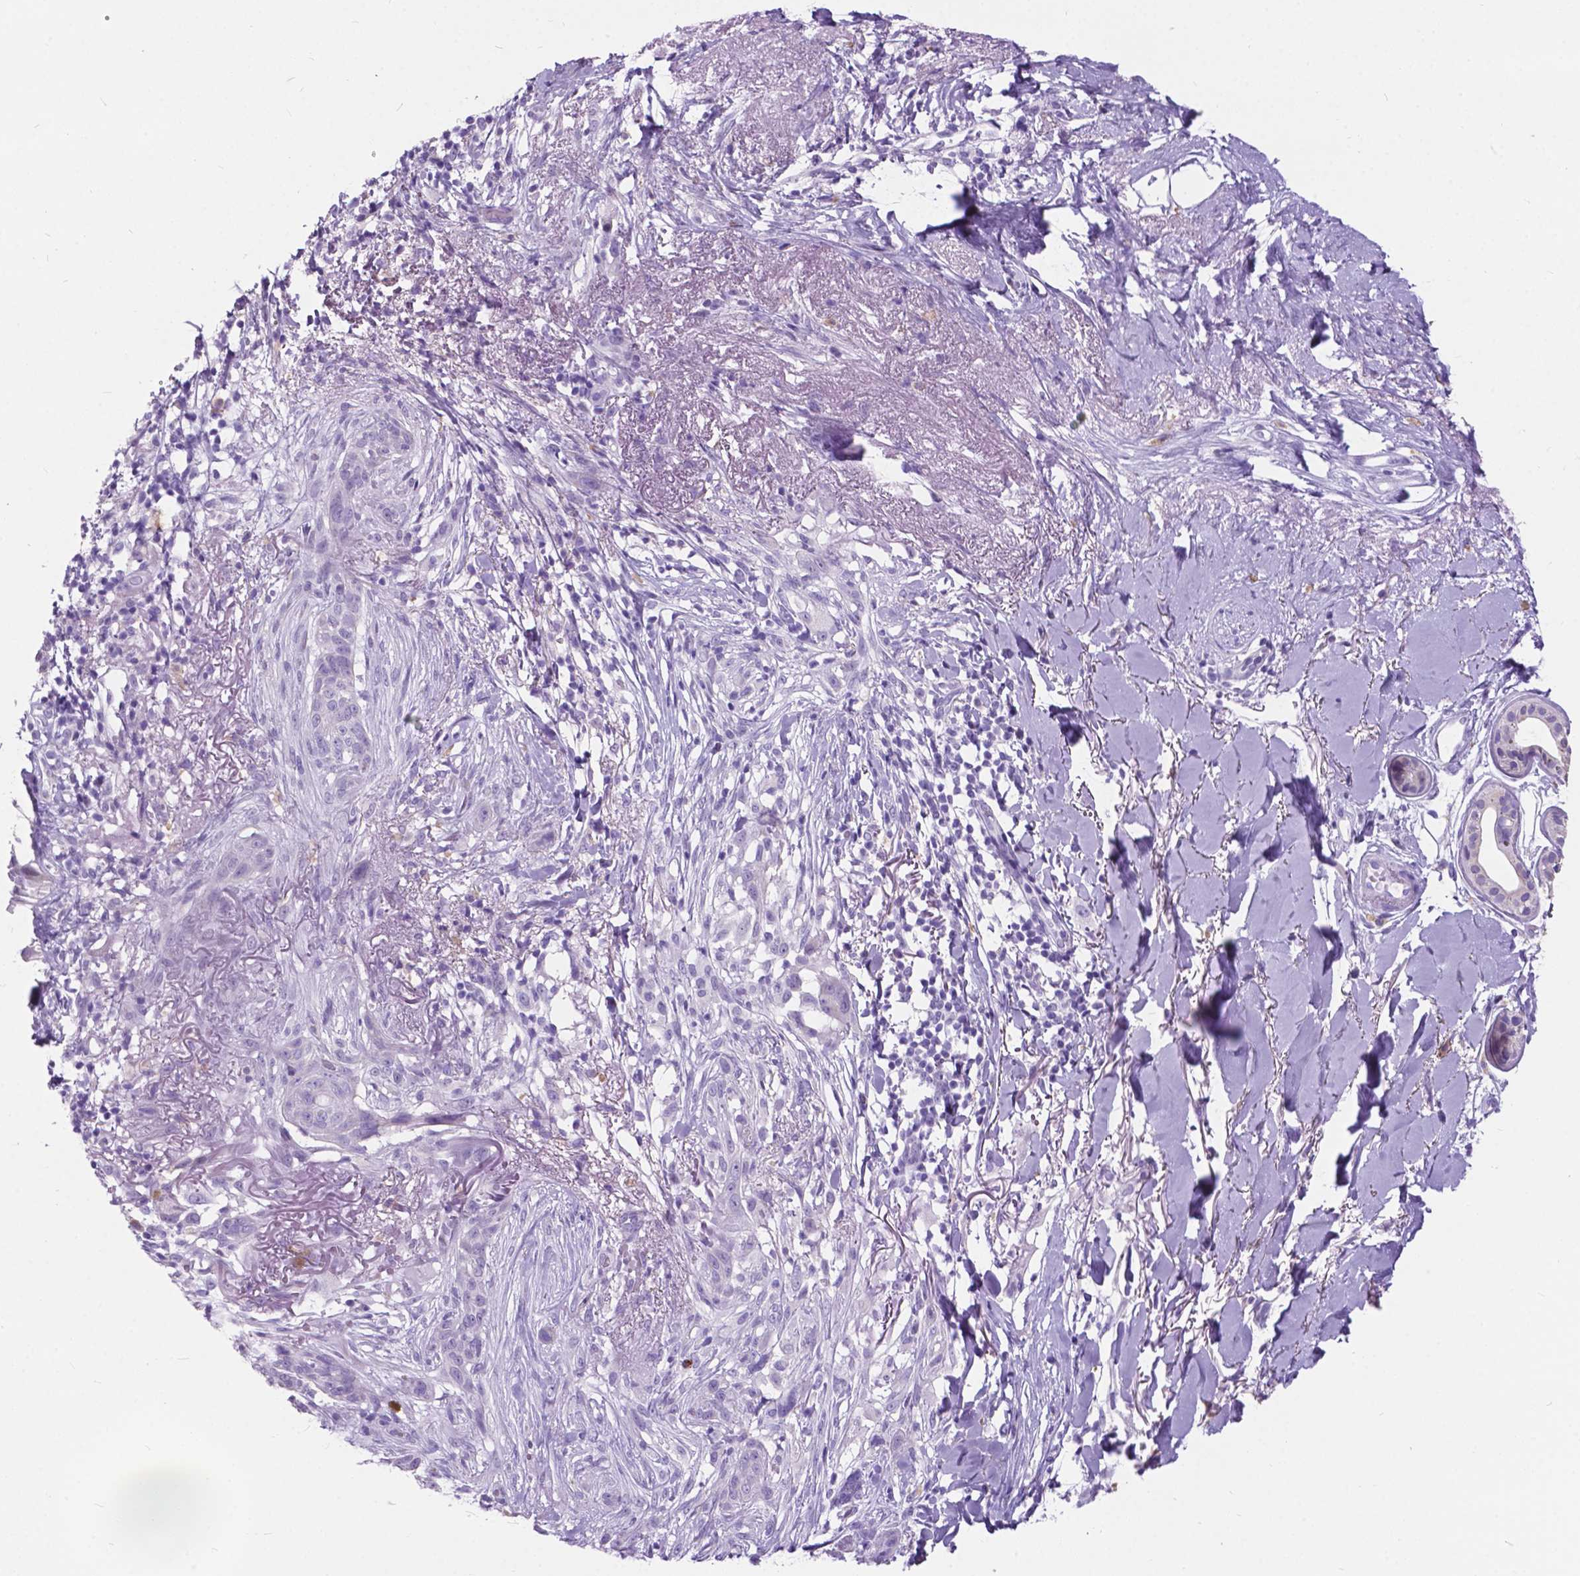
{"staining": {"intensity": "negative", "quantity": "none", "location": "none"}, "tissue": "skin cancer", "cell_type": "Tumor cells", "image_type": "cancer", "snomed": [{"axis": "morphology", "description": "Normal tissue, NOS"}, {"axis": "morphology", "description": "Basal cell carcinoma"}, {"axis": "topography", "description": "Skin"}], "caption": "A high-resolution photomicrograph shows IHC staining of skin cancer (basal cell carcinoma), which shows no significant expression in tumor cells.", "gene": "BSND", "patient": {"sex": "male", "age": 84}}